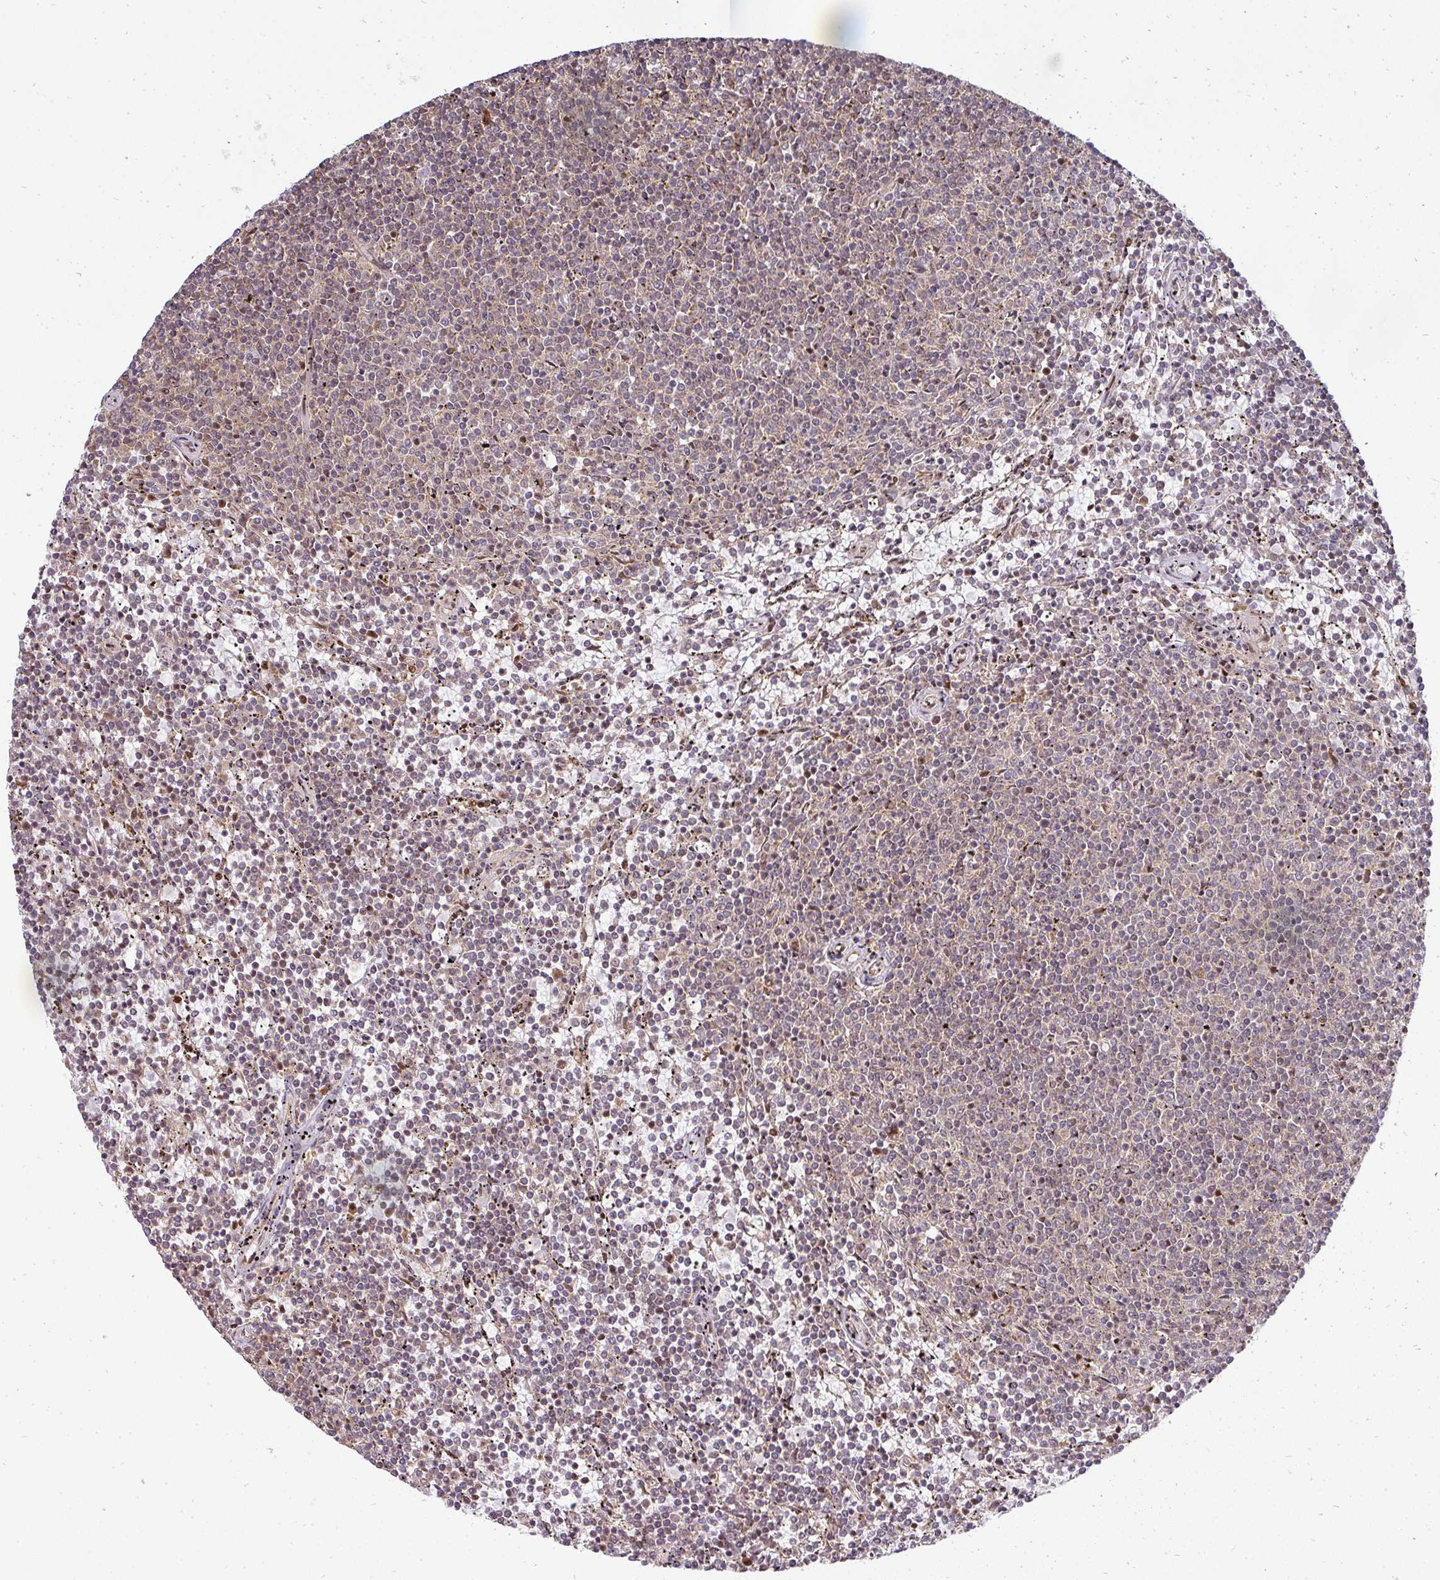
{"staining": {"intensity": "weak", "quantity": "25%-75%", "location": "nuclear"}, "tissue": "lymphoma", "cell_type": "Tumor cells", "image_type": "cancer", "snomed": [{"axis": "morphology", "description": "Malignant lymphoma, non-Hodgkin's type, Low grade"}, {"axis": "topography", "description": "Spleen"}], "caption": "An immunohistochemistry (IHC) histopathology image of neoplastic tissue is shown. Protein staining in brown shows weak nuclear positivity in lymphoma within tumor cells.", "gene": "PATZ1", "patient": {"sex": "female", "age": 50}}